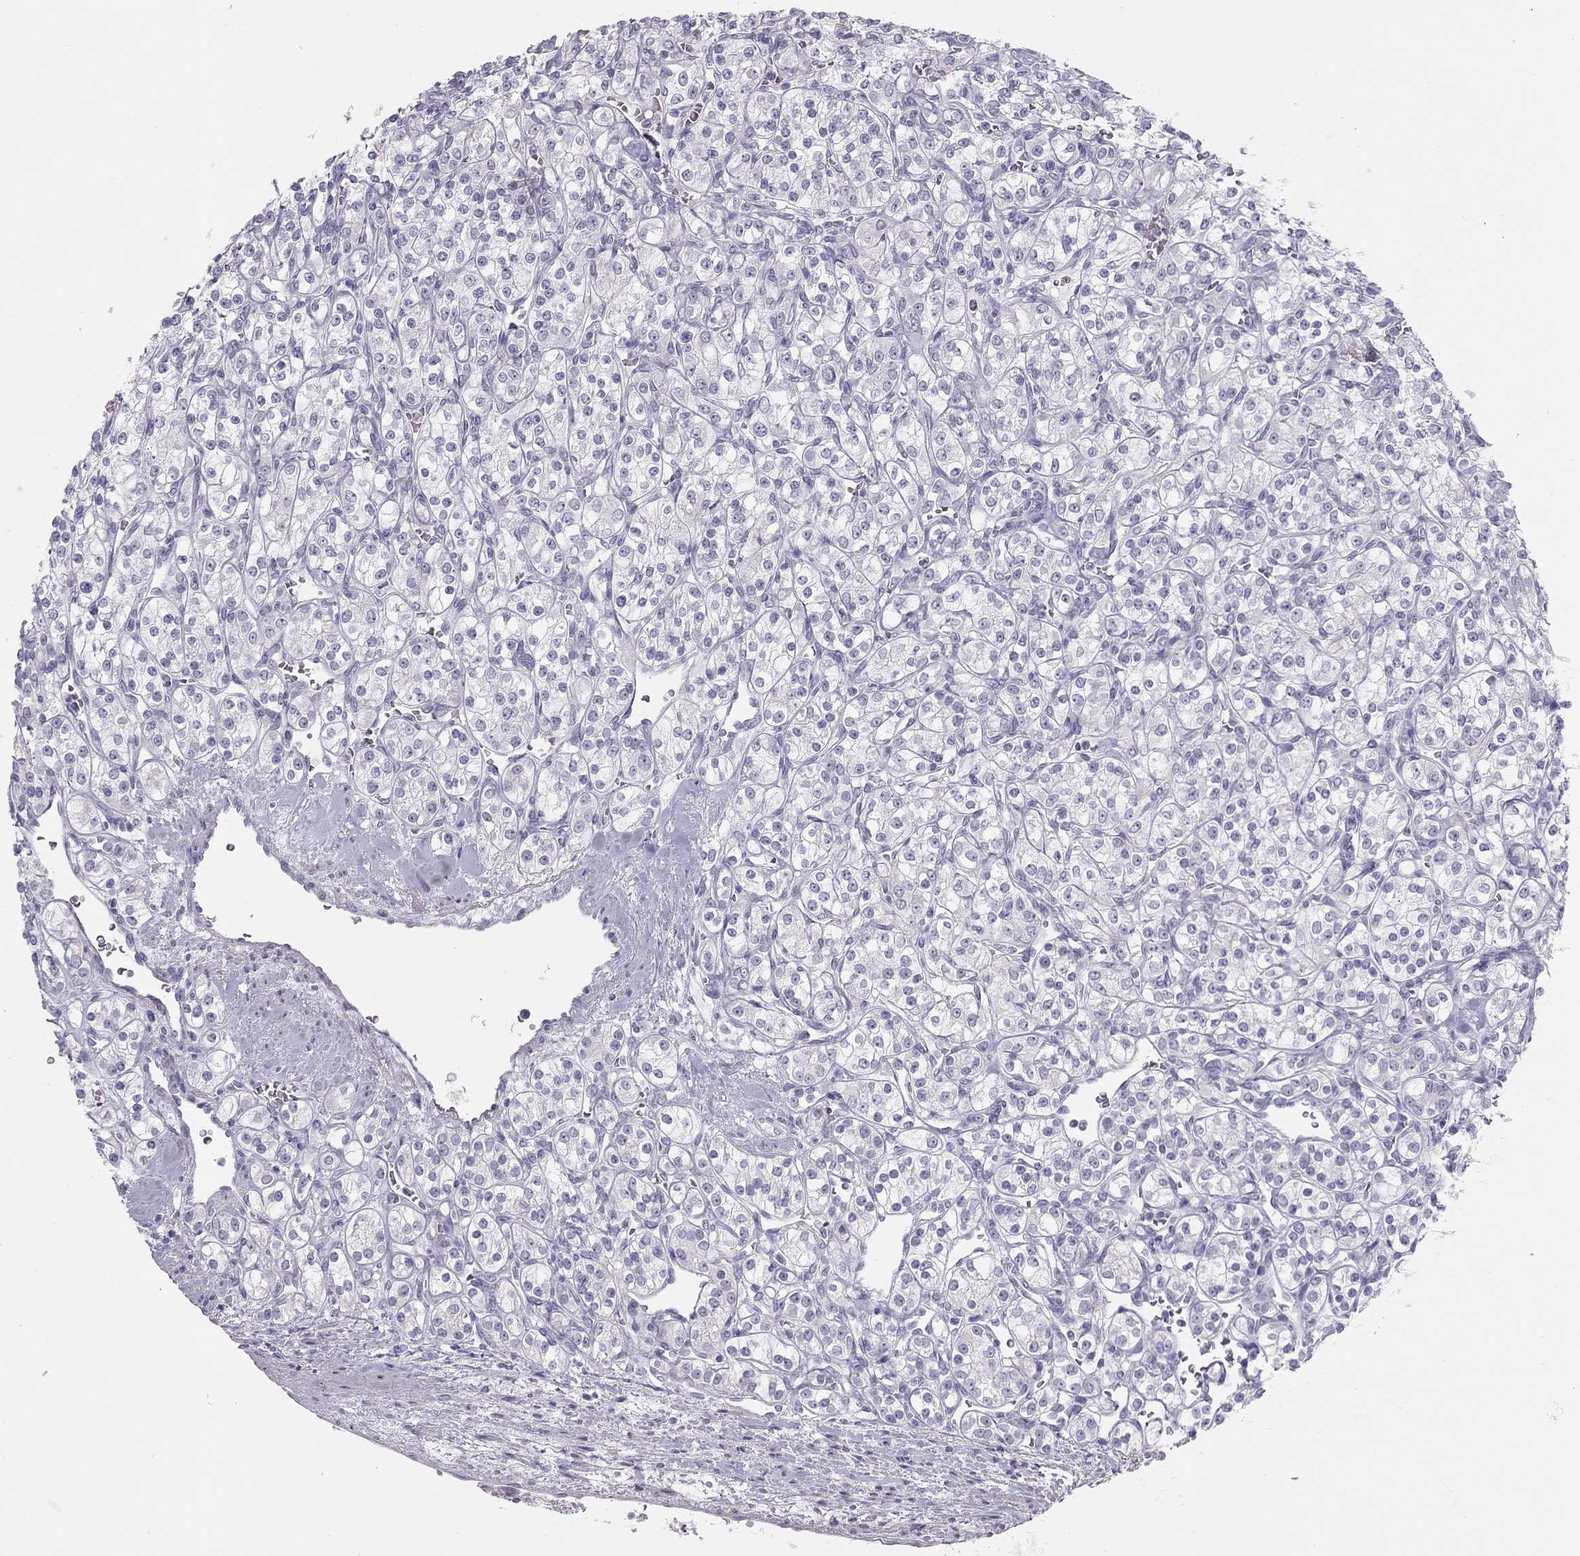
{"staining": {"intensity": "negative", "quantity": "none", "location": "none"}, "tissue": "renal cancer", "cell_type": "Tumor cells", "image_type": "cancer", "snomed": [{"axis": "morphology", "description": "Adenocarcinoma, NOS"}, {"axis": "topography", "description": "Kidney"}], "caption": "A histopathology image of human renal cancer is negative for staining in tumor cells.", "gene": "SPATA12", "patient": {"sex": "male", "age": 77}}